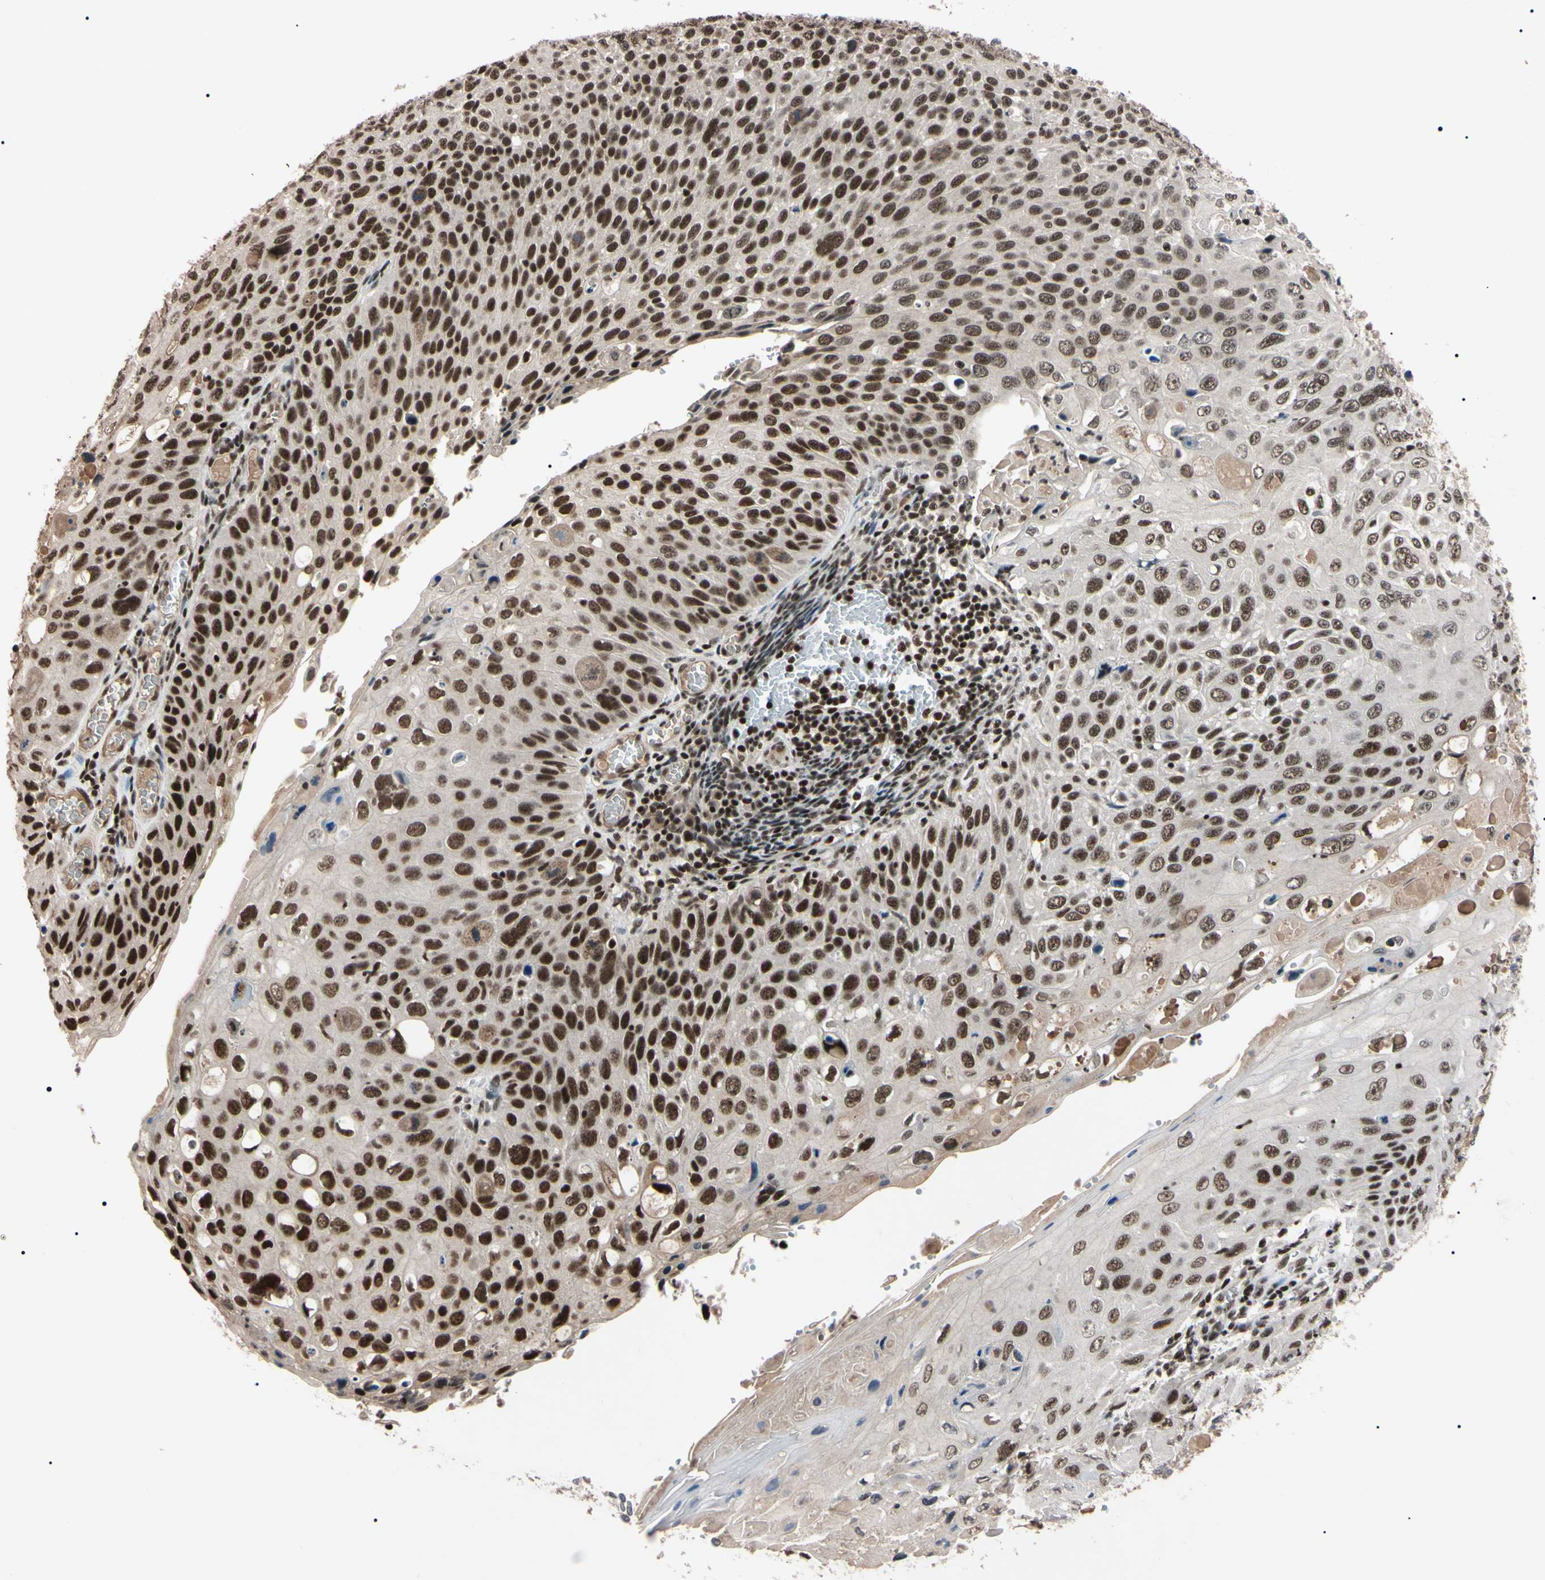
{"staining": {"intensity": "strong", "quantity": ">75%", "location": "nuclear"}, "tissue": "cervical cancer", "cell_type": "Tumor cells", "image_type": "cancer", "snomed": [{"axis": "morphology", "description": "Squamous cell carcinoma, NOS"}, {"axis": "topography", "description": "Cervix"}], "caption": "There is high levels of strong nuclear expression in tumor cells of squamous cell carcinoma (cervical), as demonstrated by immunohistochemical staining (brown color).", "gene": "YY1", "patient": {"sex": "female", "age": 70}}